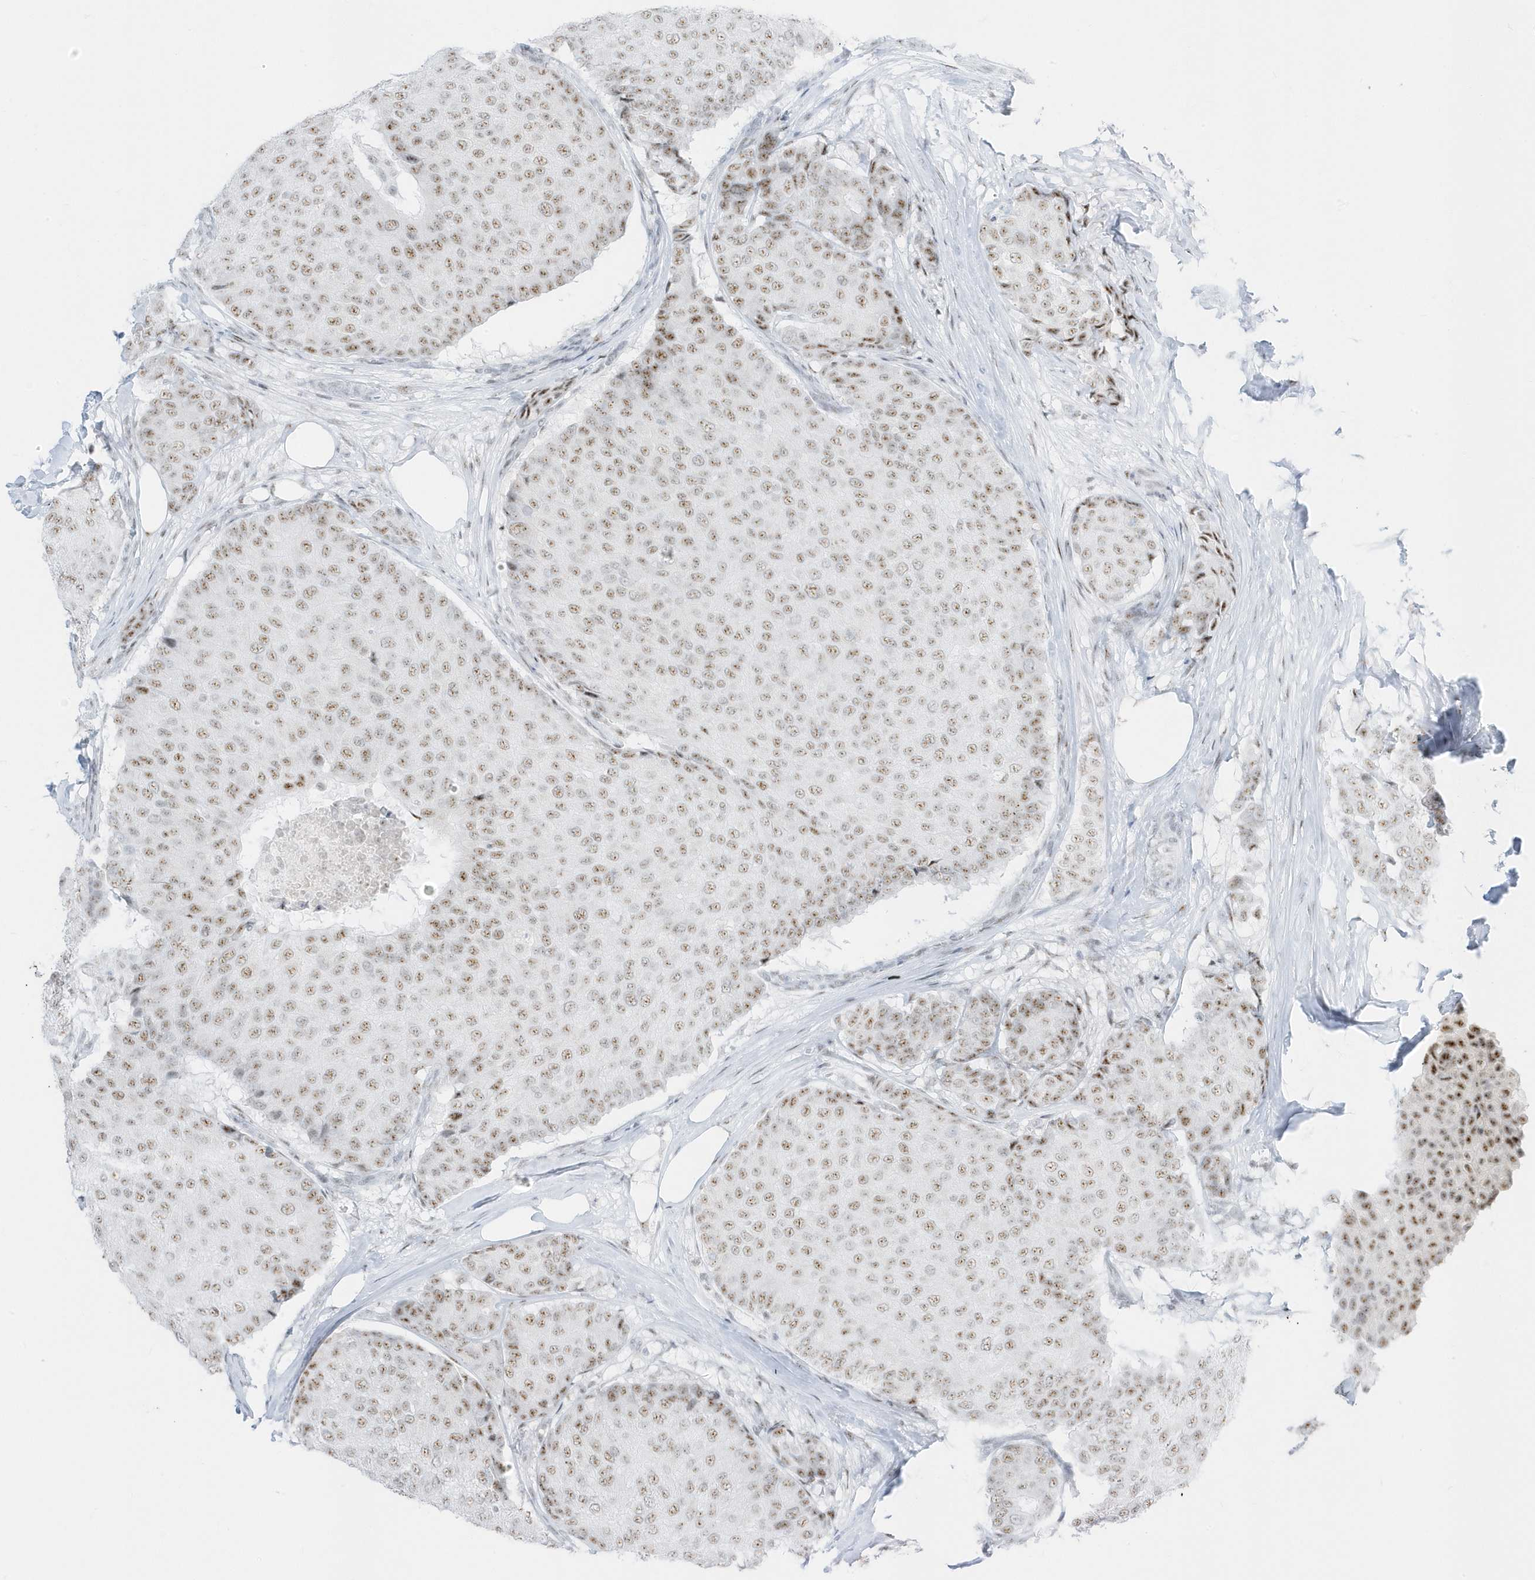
{"staining": {"intensity": "moderate", "quantity": ">75%", "location": "nuclear"}, "tissue": "breast cancer", "cell_type": "Tumor cells", "image_type": "cancer", "snomed": [{"axis": "morphology", "description": "Duct carcinoma"}, {"axis": "topography", "description": "Breast"}], "caption": "This is a histology image of immunohistochemistry (IHC) staining of invasive ductal carcinoma (breast), which shows moderate expression in the nuclear of tumor cells.", "gene": "PLEKHN1", "patient": {"sex": "female", "age": 75}}